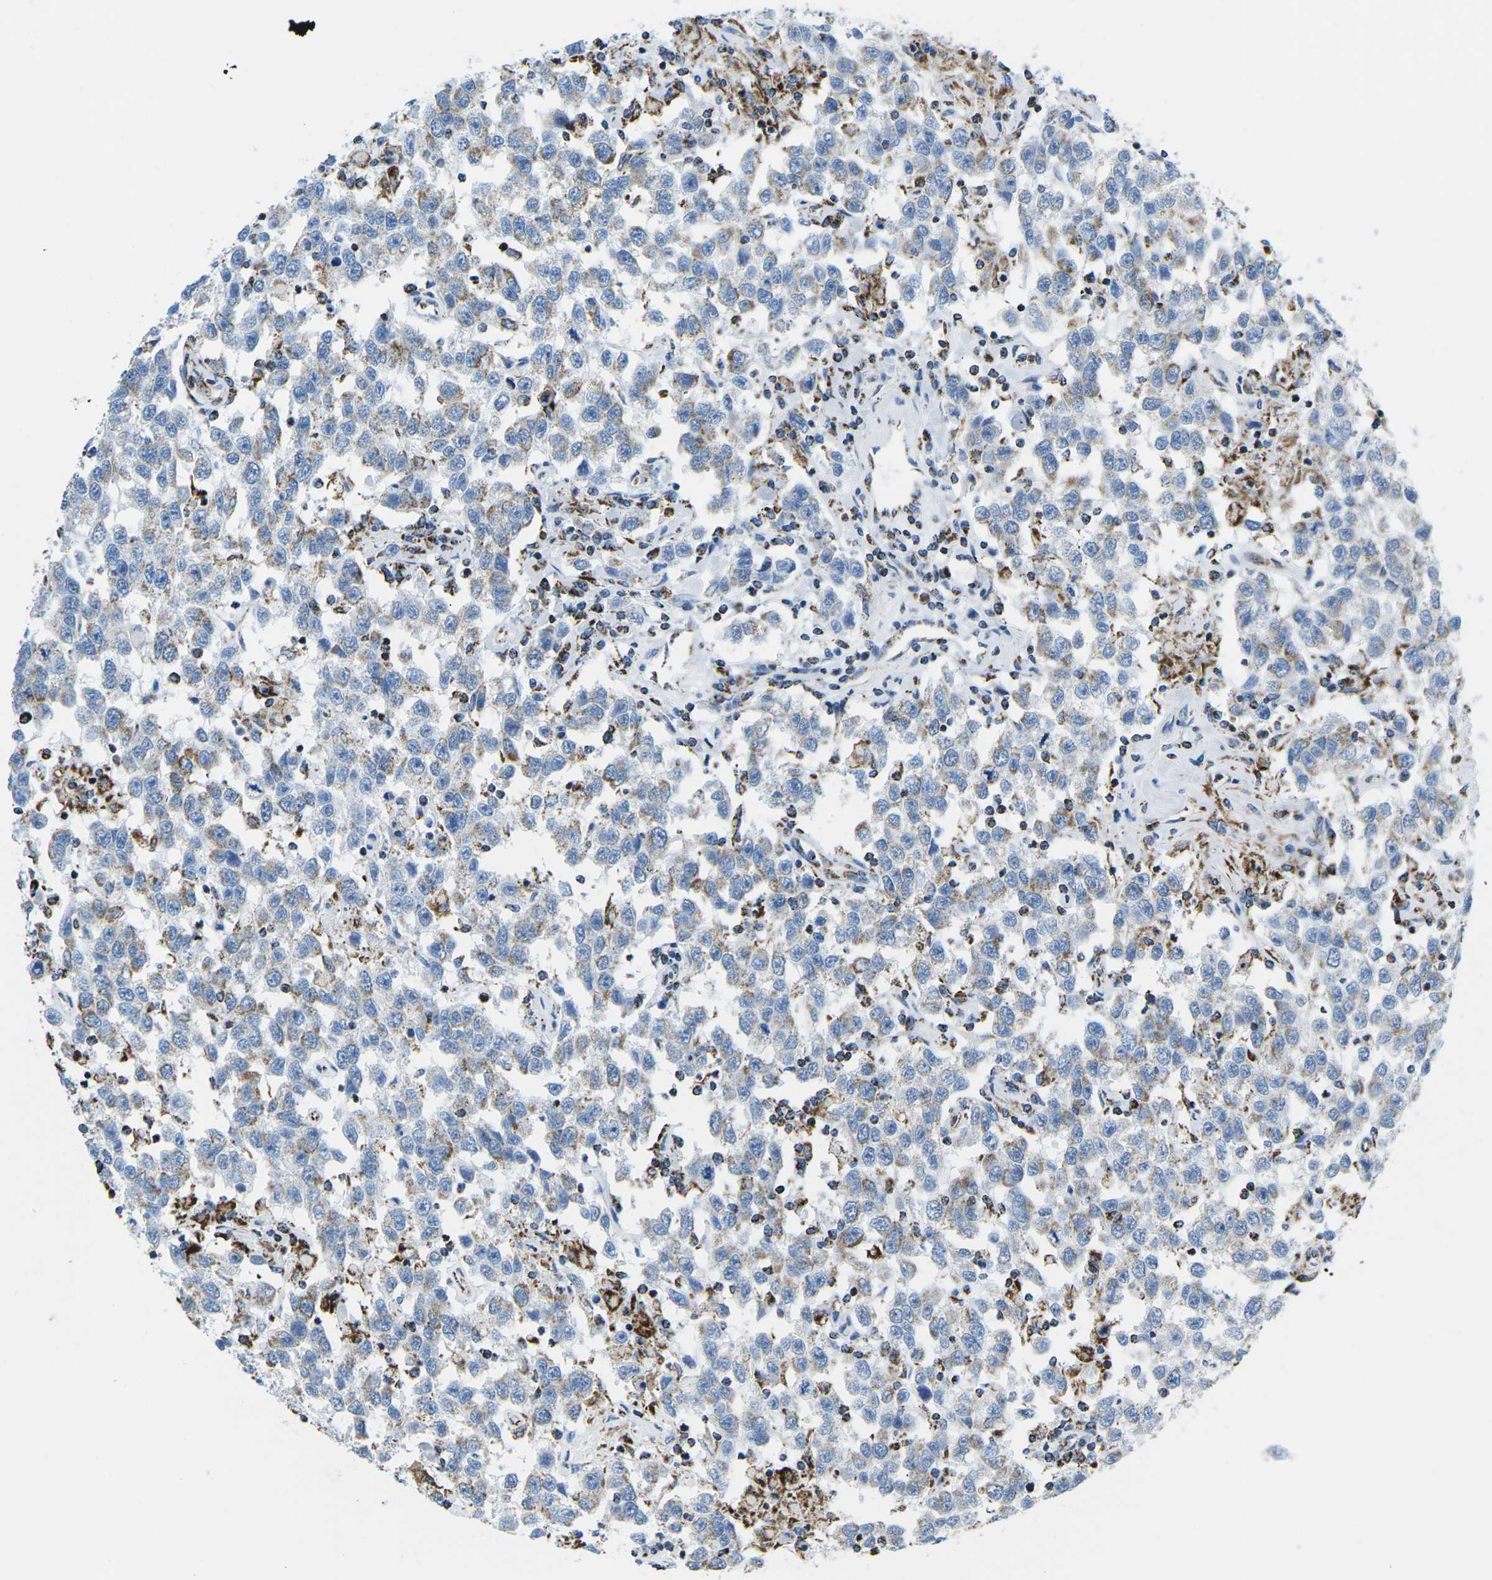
{"staining": {"intensity": "moderate", "quantity": "<25%", "location": "cytoplasmic/membranous"}, "tissue": "testis cancer", "cell_type": "Tumor cells", "image_type": "cancer", "snomed": [{"axis": "morphology", "description": "Seminoma, NOS"}, {"axis": "topography", "description": "Testis"}], "caption": "Protein expression analysis of human testis cancer (seminoma) reveals moderate cytoplasmic/membranous positivity in approximately <25% of tumor cells.", "gene": "COX6C", "patient": {"sex": "male", "age": 41}}